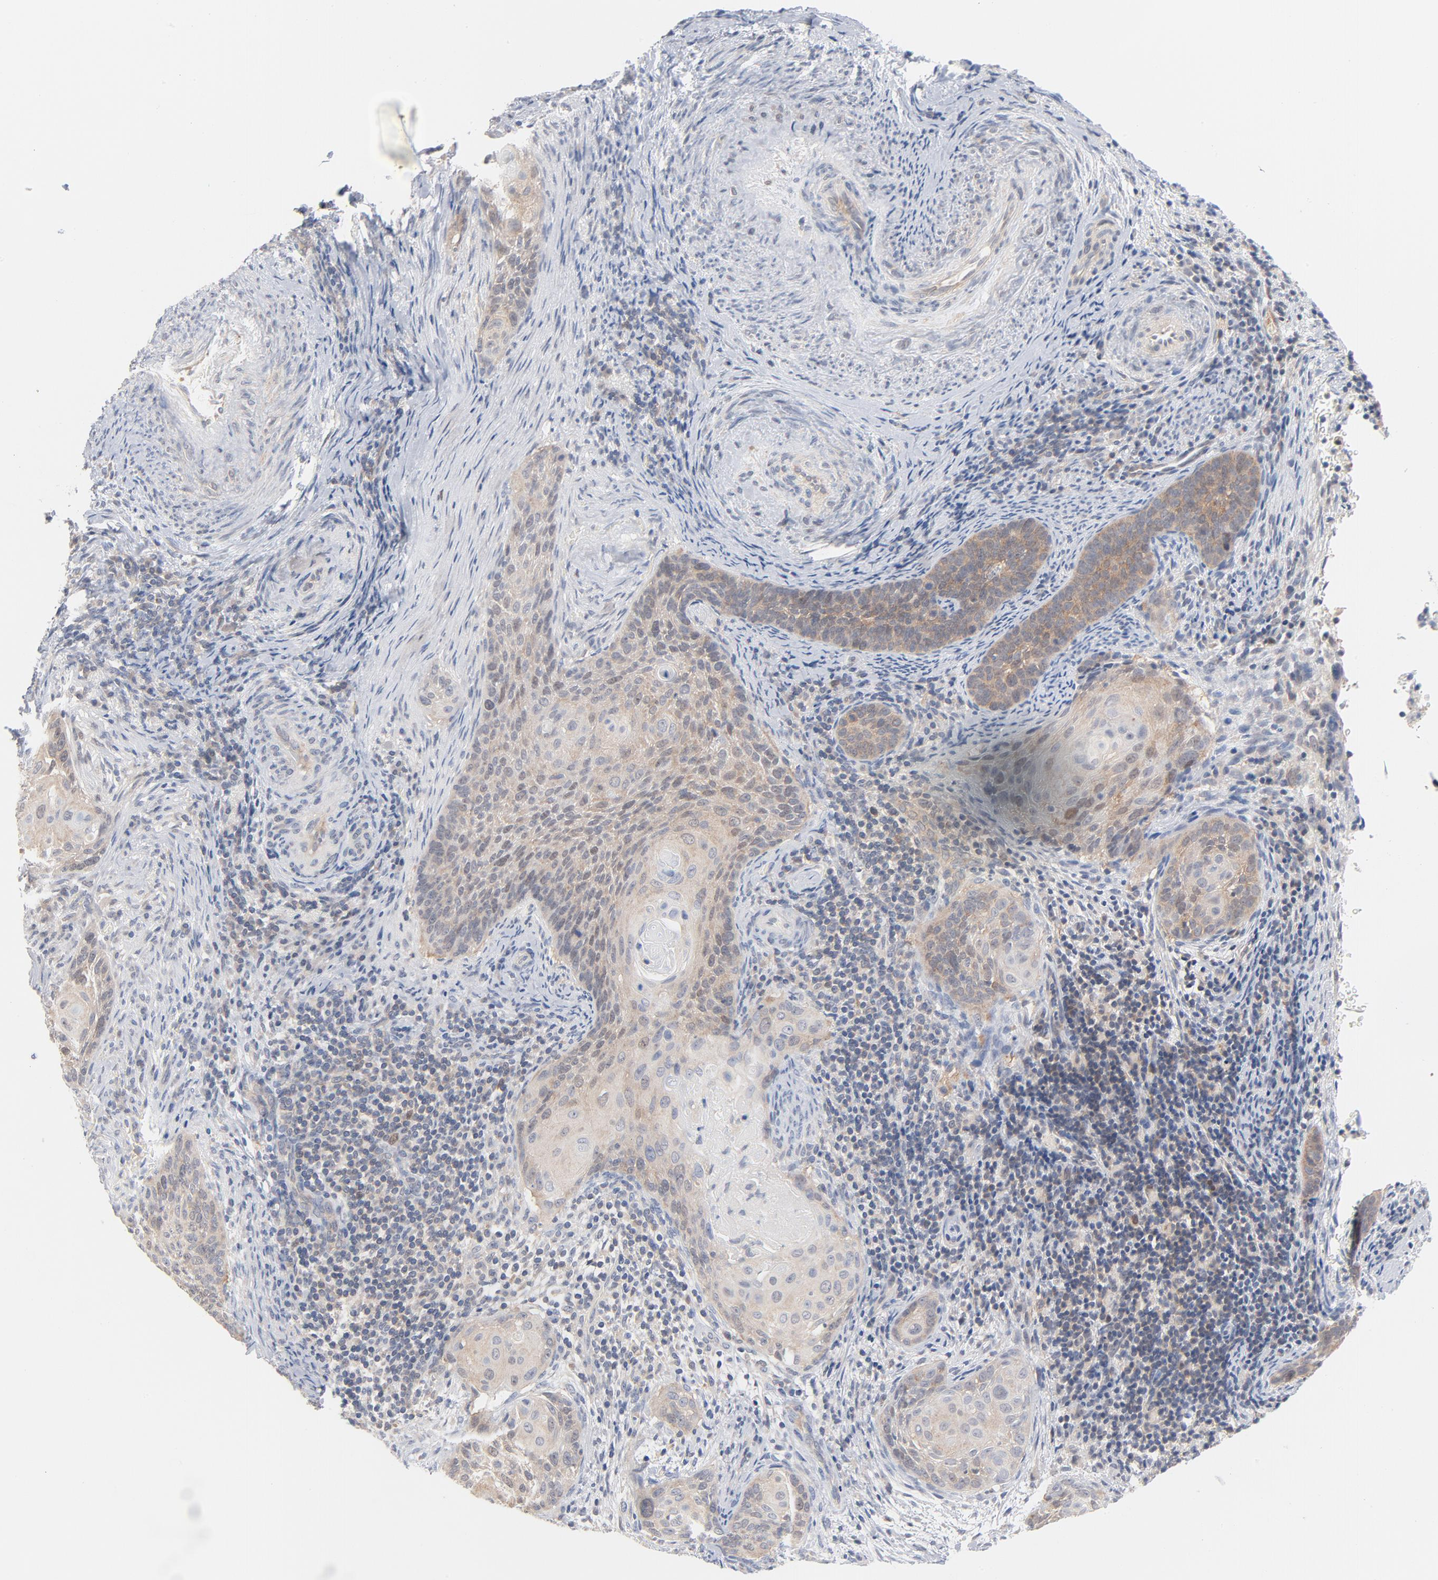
{"staining": {"intensity": "weak", "quantity": ">75%", "location": "cytoplasmic/membranous"}, "tissue": "cervical cancer", "cell_type": "Tumor cells", "image_type": "cancer", "snomed": [{"axis": "morphology", "description": "Squamous cell carcinoma, NOS"}, {"axis": "topography", "description": "Cervix"}], "caption": "Immunohistochemistry histopathology image of cervical cancer stained for a protein (brown), which displays low levels of weak cytoplasmic/membranous staining in approximately >75% of tumor cells.", "gene": "UBL4A", "patient": {"sex": "female", "age": 33}}